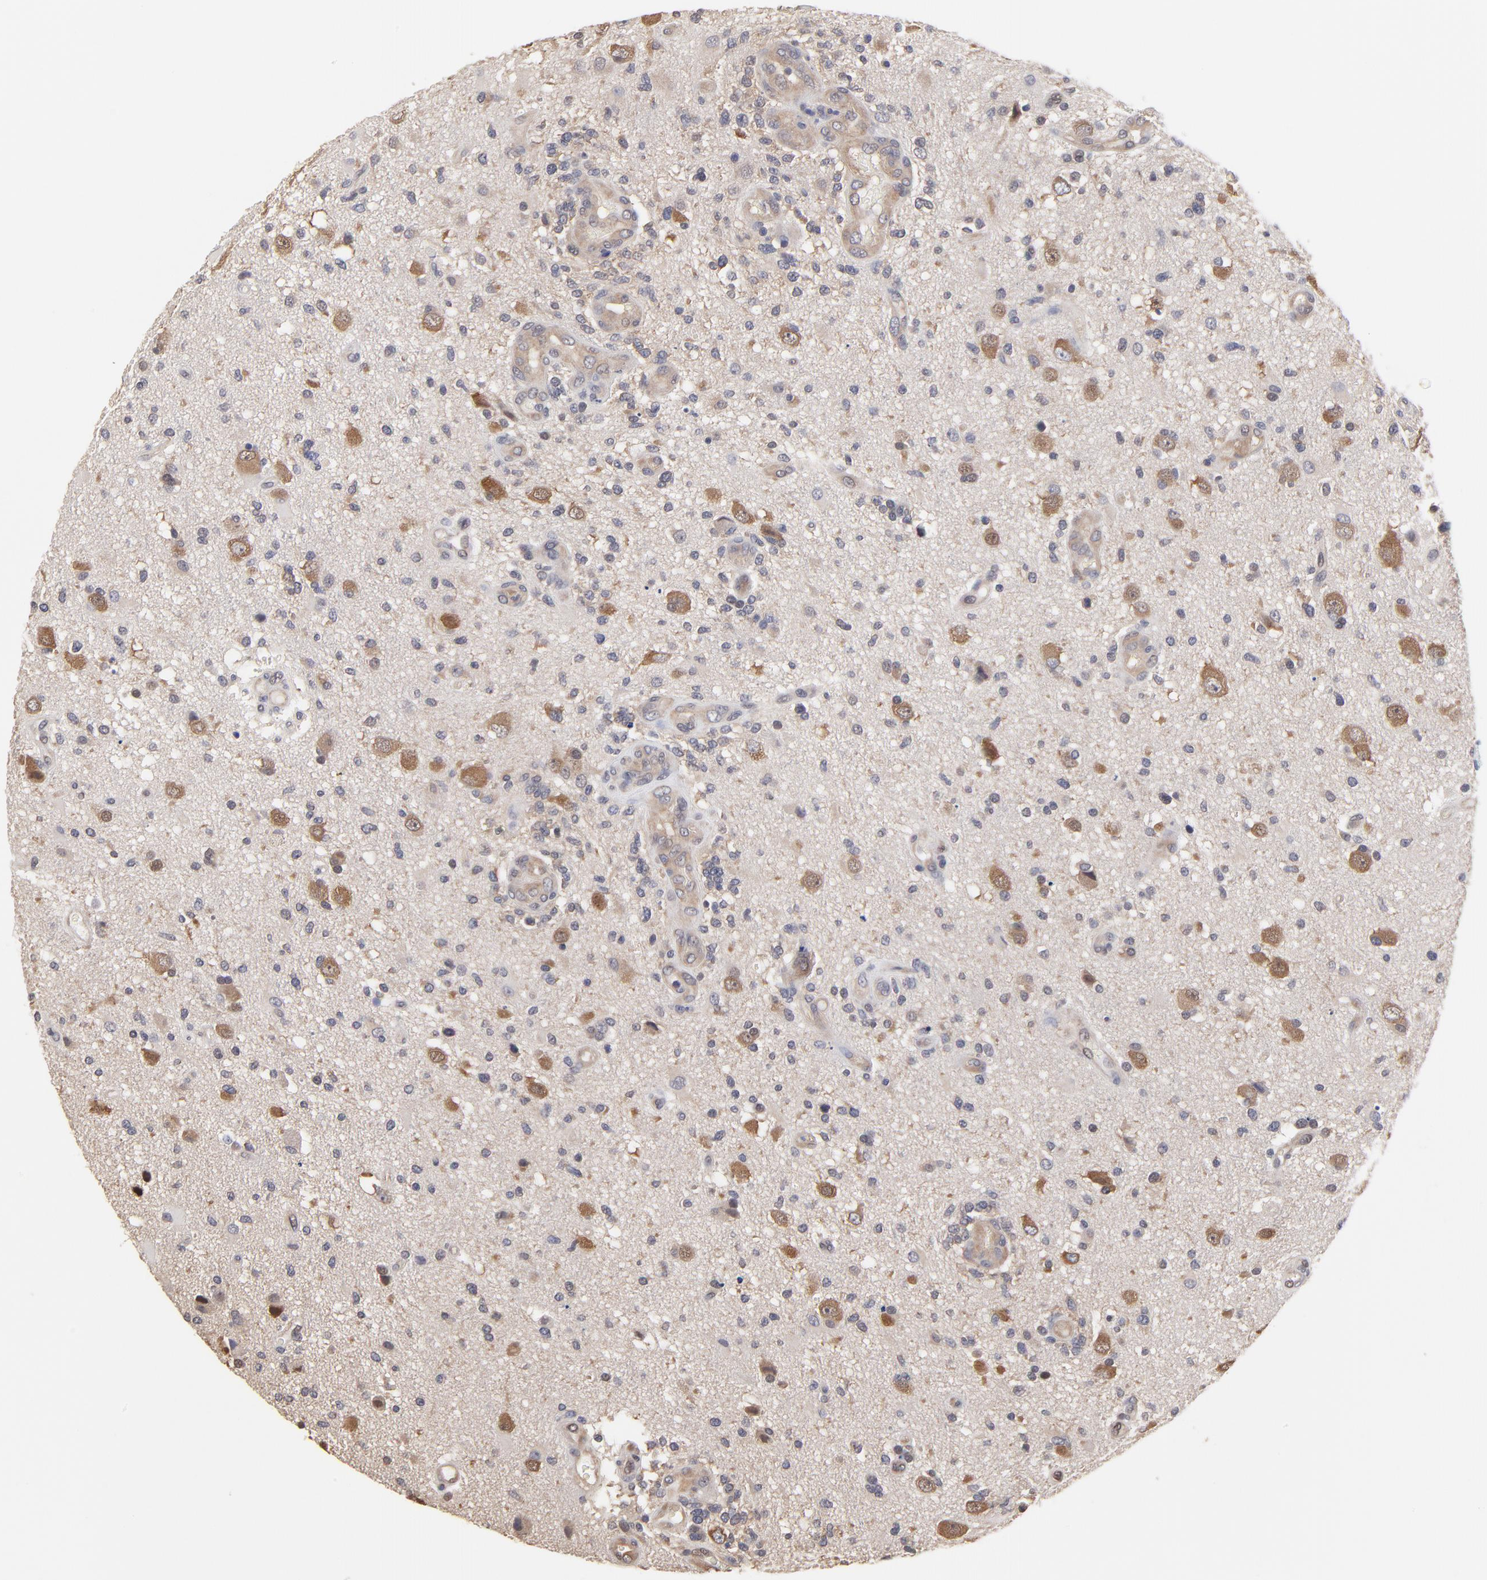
{"staining": {"intensity": "moderate", "quantity": "<25%", "location": "cytoplasmic/membranous"}, "tissue": "glioma", "cell_type": "Tumor cells", "image_type": "cancer", "snomed": [{"axis": "morphology", "description": "Normal tissue, NOS"}, {"axis": "morphology", "description": "Glioma, malignant, High grade"}, {"axis": "topography", "description": "Cerebral cortex"}], "caption": "DAB (3,3'-diaminobenzidine) immunohistochemical staining of human glioma reveals moderate cytoplasmic/membranous protein expression in about <25% of tumor cells.", "gene": "CCT2", "patient": {"sex": "male", "age": 75}}